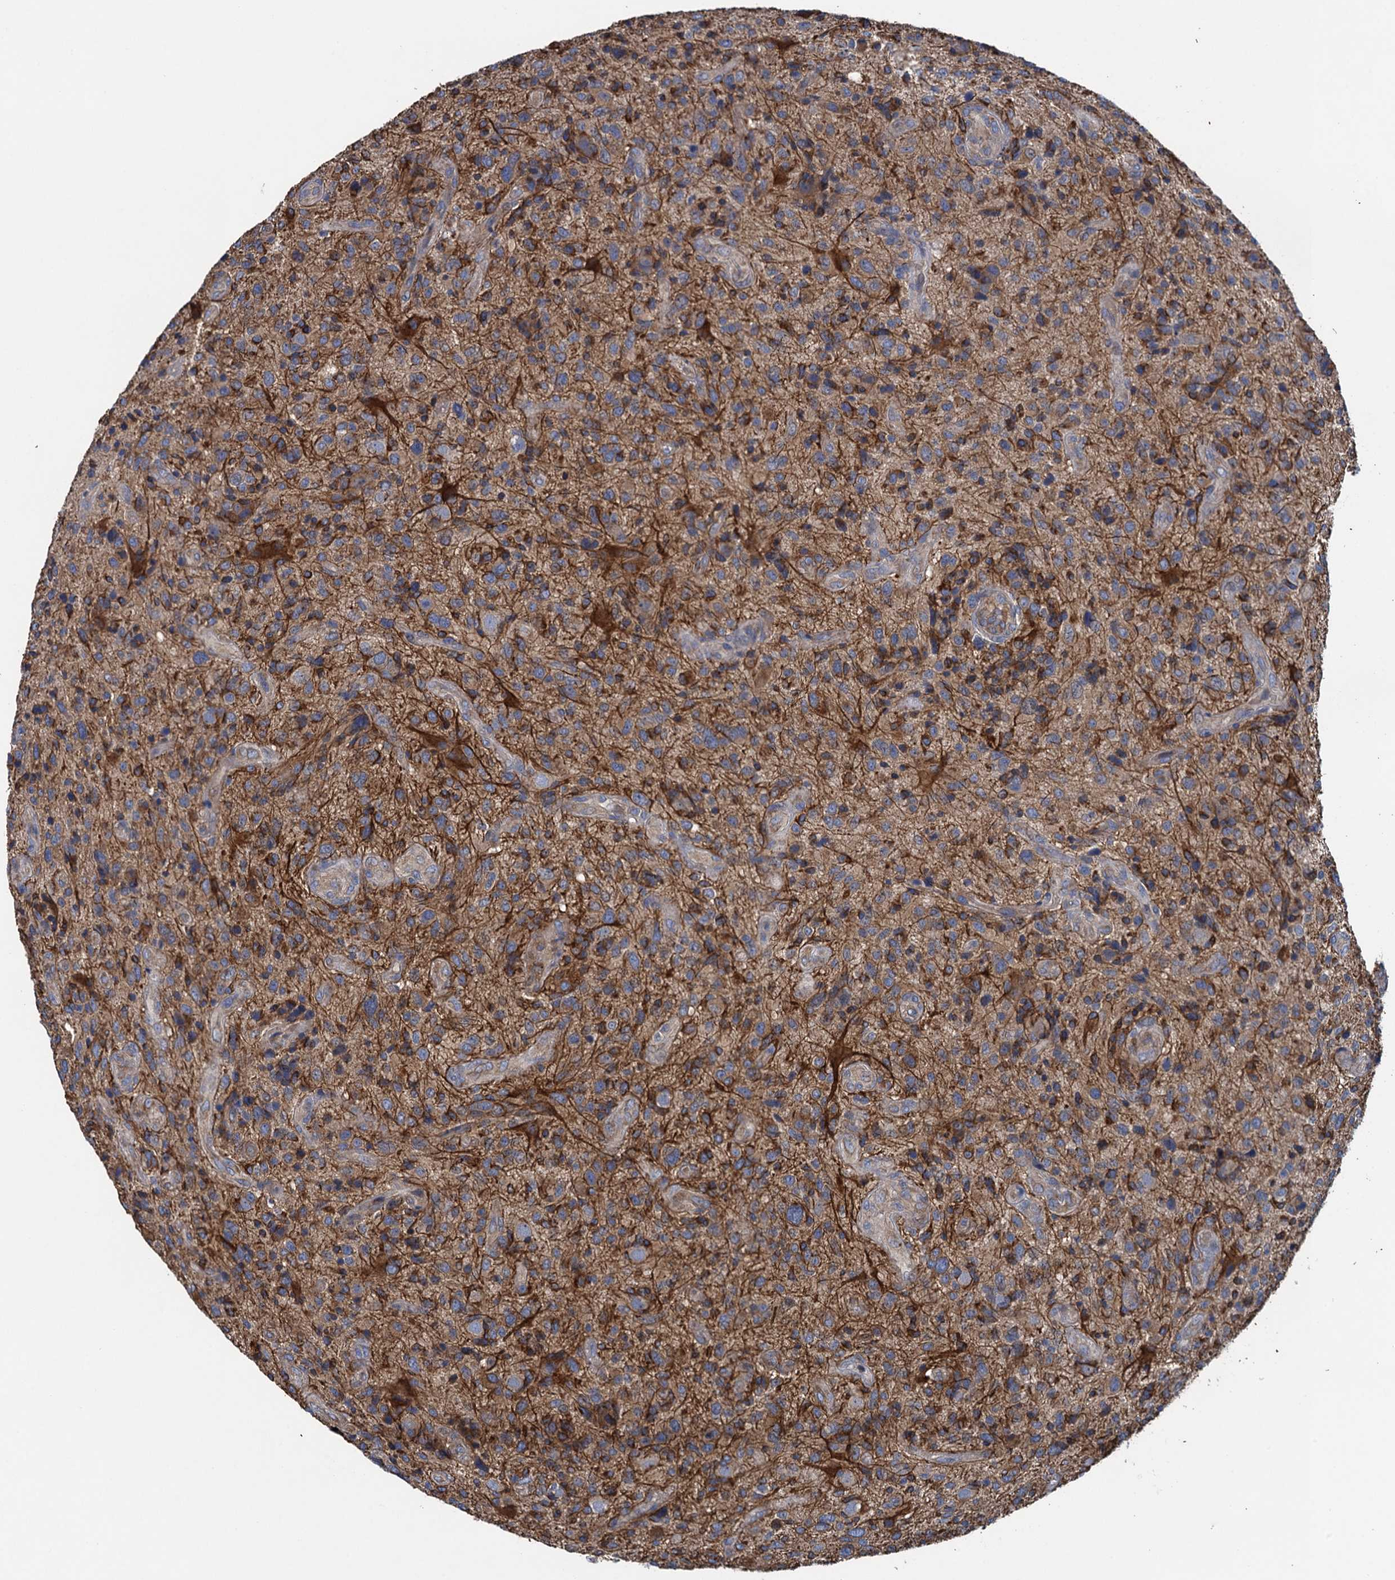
{"staining": {"intensity": "moderate", "quantity": "<25%", "location": "cytoplasmic/membranous"}, "tissue": "glioma", "cell_type": "Tumor cells", "image_type": "cancer", "snomed": [{"axis": "morphology", "description": "Glioma, malignant, High grade"}, {"axis": "topography", "description": "Brain"}], "caption": "Immunohistochemical staining of human high-grade glioma (malignant) demonstrates moderate cytoplasmic/membranous protein positivity in approximately <25% of tumor cells.", "gene": "ADCY9", "patient": {"sex": "male", "age": 47}}